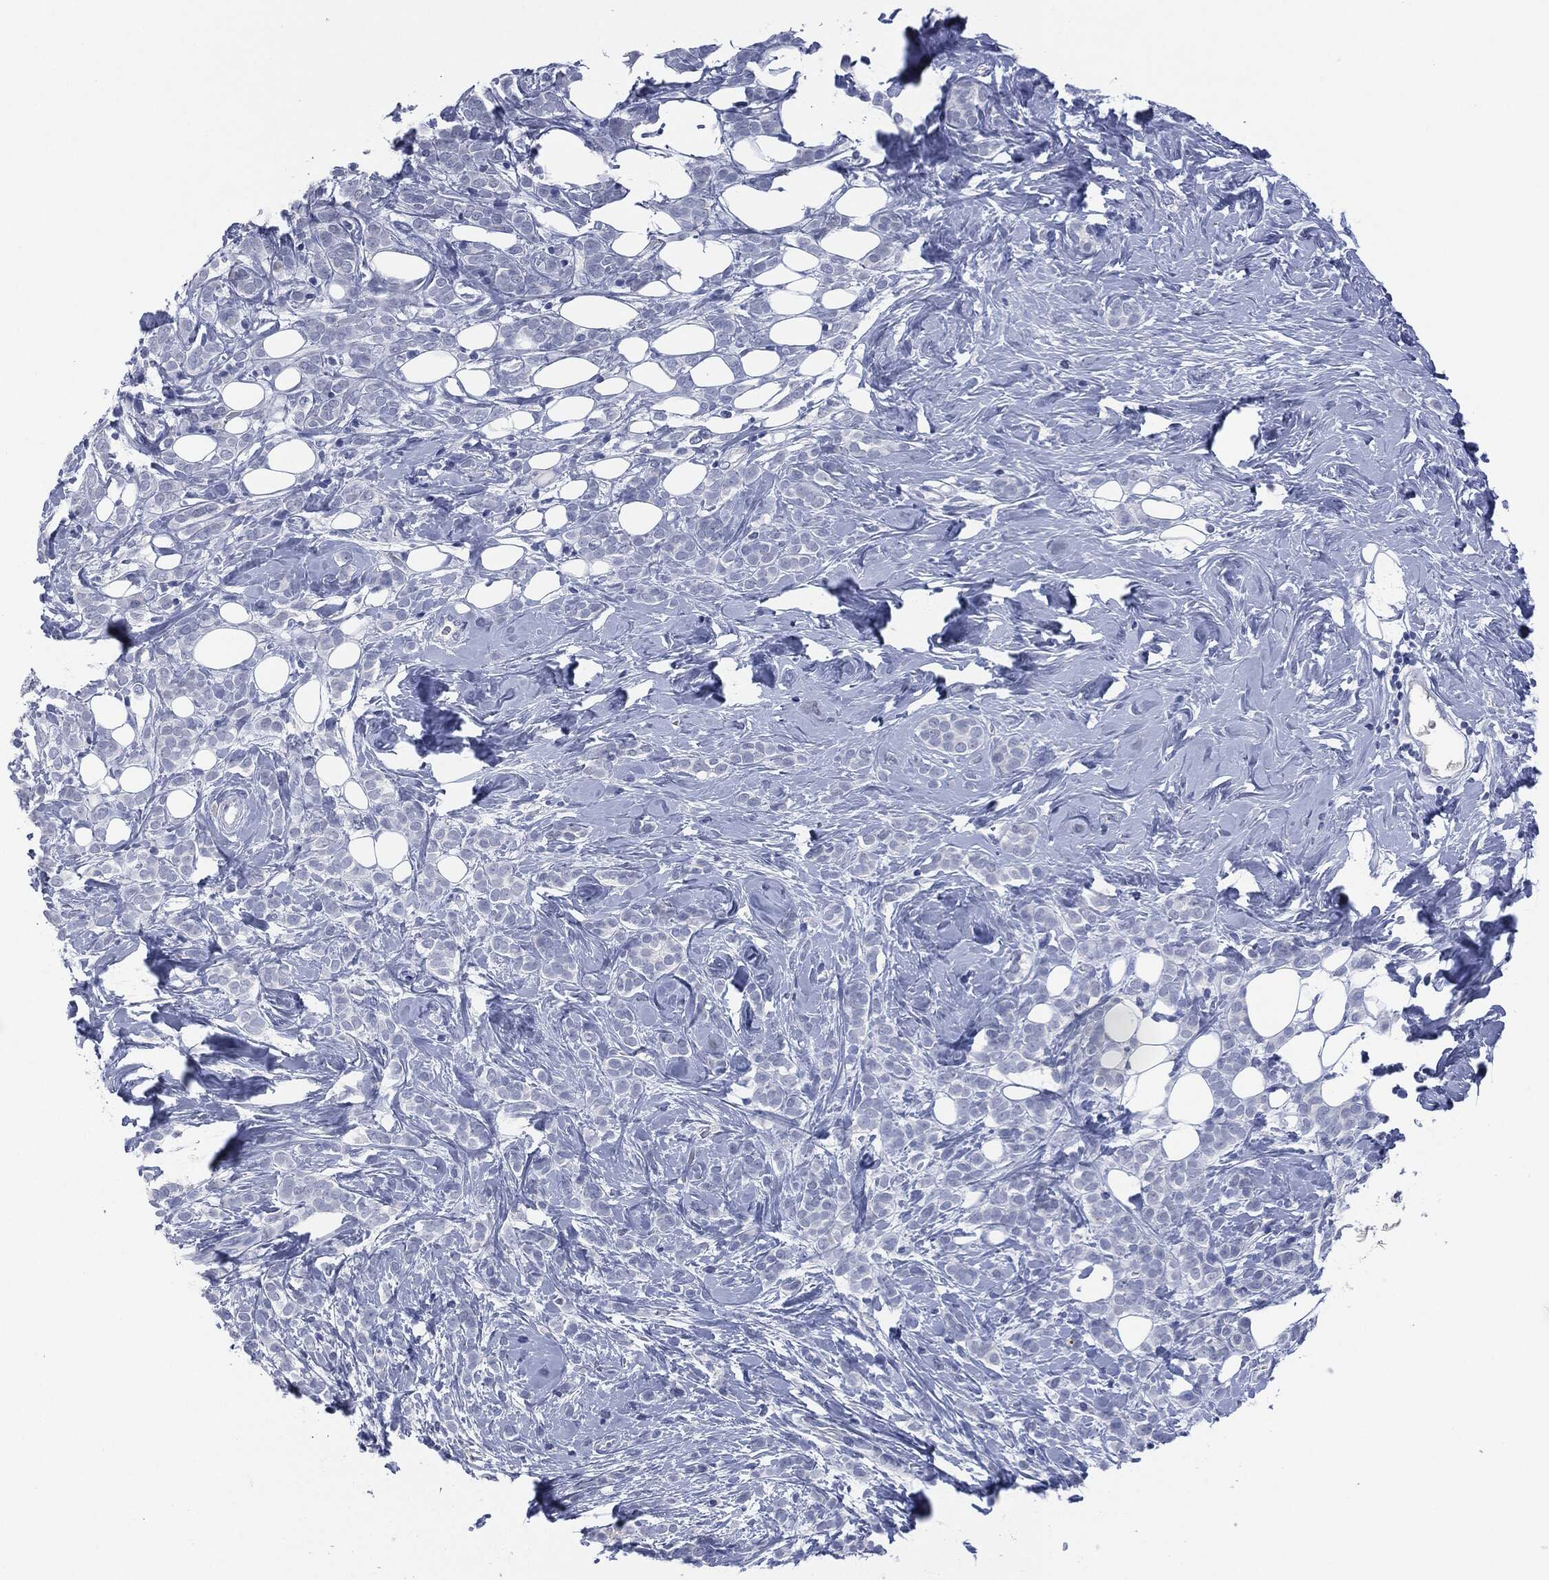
{"staining": {"intensity": "negative", "quantity": "none", "location": "none"}, "tissue": "breast cancer", "cell_type": "Tumor cells", "image_type": "cancer", "snomed": [{"axis": "morphology", "description": "Lobular carcinoma"}, {"axis": "topography", "description": "Breast"}], "caption": "This is an immunohistochemistry histopathology image of human breast cancer (lobular carcinoma). There is no staining in tumor cells.", "gene": "MUC16", "patient": {"sex": "female", "age": 49}}